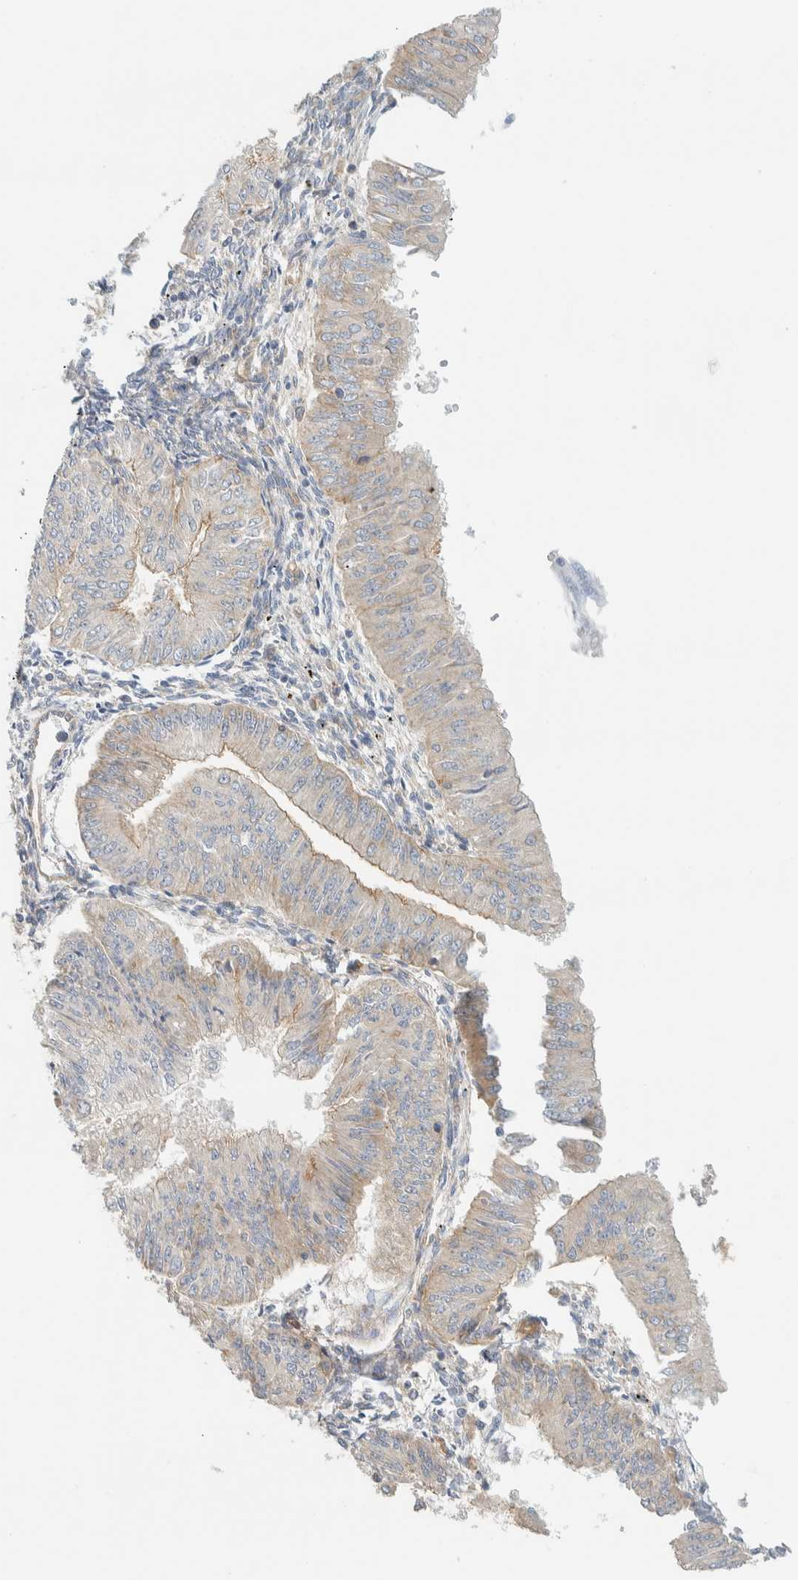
{"staining": {"intensity": "negative", "quantity": "none", "location": "none"}, "tissue": "endometrial cancer", "cell_type": "Tumor cells", "image_type": "cancer", "snomed": [{"axis": "morphology", "description": "Normal tissue, NOS"}, {"axis": "morphology", "description": "Adenocarcinoma, NOS"}, {"axis": "topography", "description": "Endometrium"}], "caption": "Endometrial cancer (adenocarcinoma) was stained to show a protein in brown. There is no significant positivity in tumor cells. (DAB (3,3'-diaminobenzidine) immunohistochemistry visualized using brightfield microscopy, high magnification).", "gene": "LIMA1", "patient": {"sex": "female", "age": 53}}